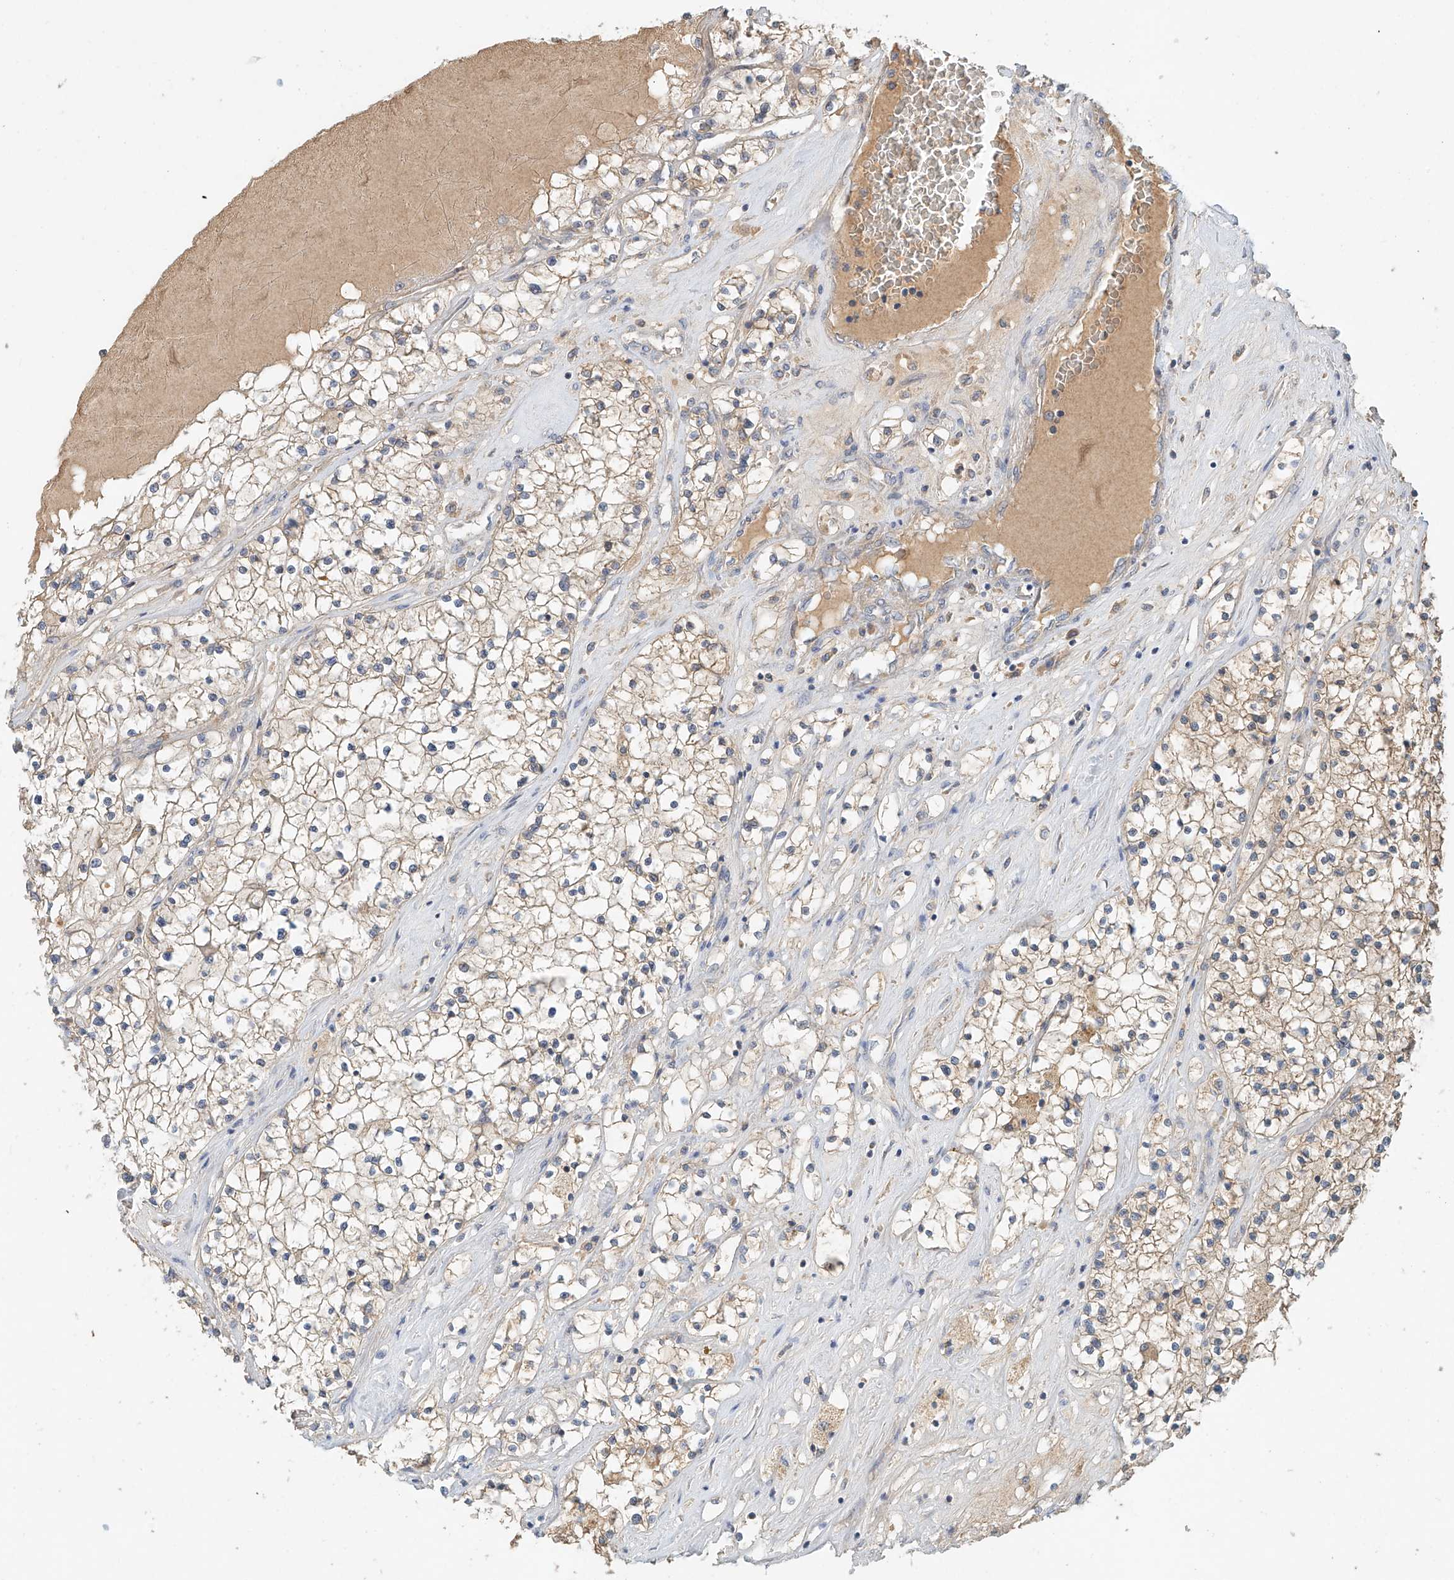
{"staining": {"intensity": "weak", "quantity": "25%-75%", "location": "cytoplasmic/membranous"}, "tissue": "renal cancer", "cell_type": "Tumor cells", "image_type": "cancer", "snomed": [{"axis": "morphology", "description": "Normal tissue, NOS"}, {"axis": "morphology", "description": "Adenocarcinoma, NOS"}, {"axis": "topography", "description": "Kidney"}], "caption": "Tumor cells demonstrate low levels of weak cytoplasmic/membranous positivity in approximately 25%-75% of cells in human renal cancer (adenocarcinoma).", "gene": "GNB1L", "patient": {"sex": "male", "age": 68}}